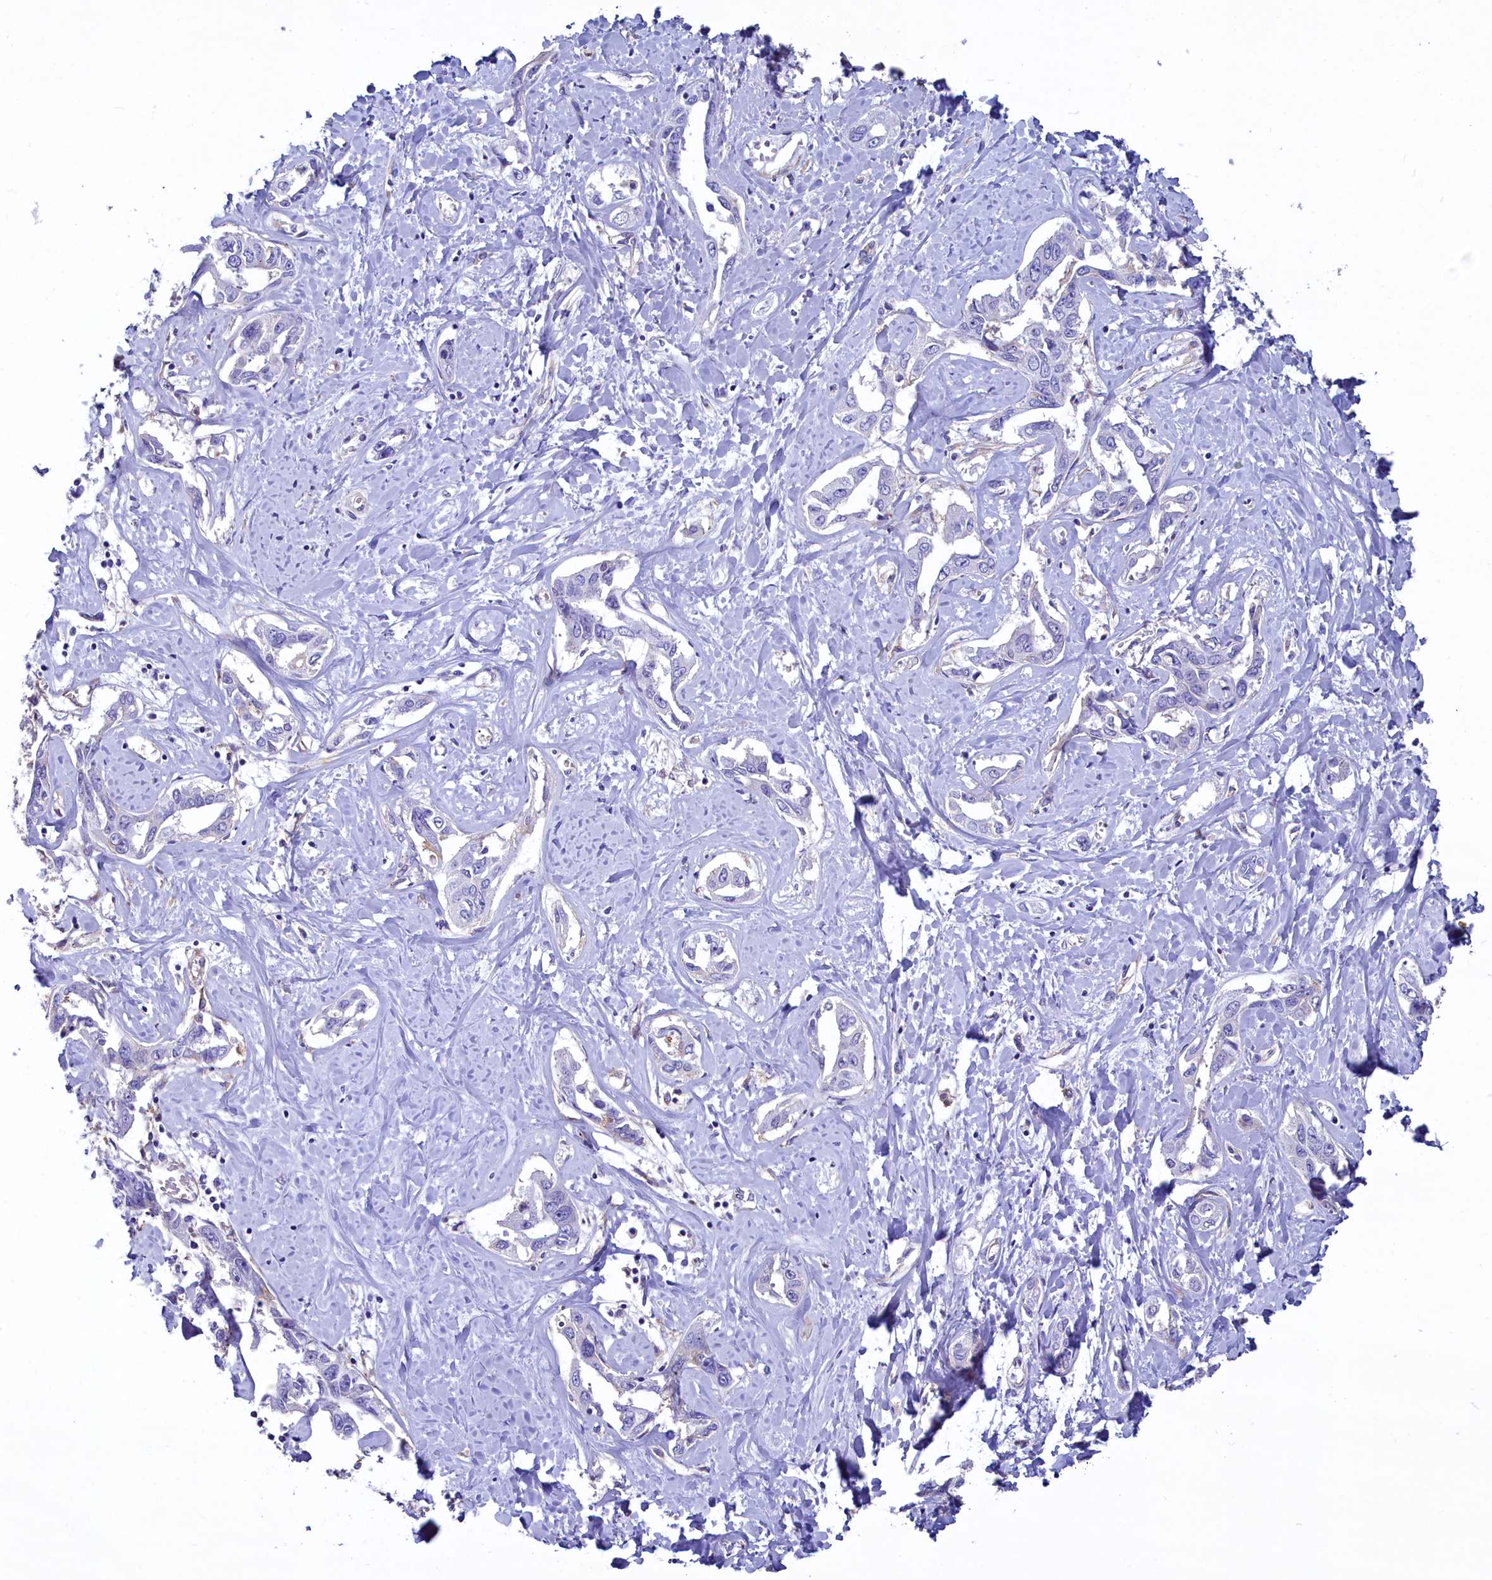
{"staining": {"intensity": "negative", "quantity": "none", "location": "none"}, "tissue": "liver cancer", "cell_type": "Tumor cells", "image_type": "cancer", "snomed": [{"axis": "morphology", "description": "Cholangiocarcinoma"}, {"axis": "topography", "description": "Liver"}], "caption": "Tumor cells are negative for brown protein staining in liver cholangiocarcinoma.", "gene": "GPR21", "patient": {"sex": "male", "age": 59}}